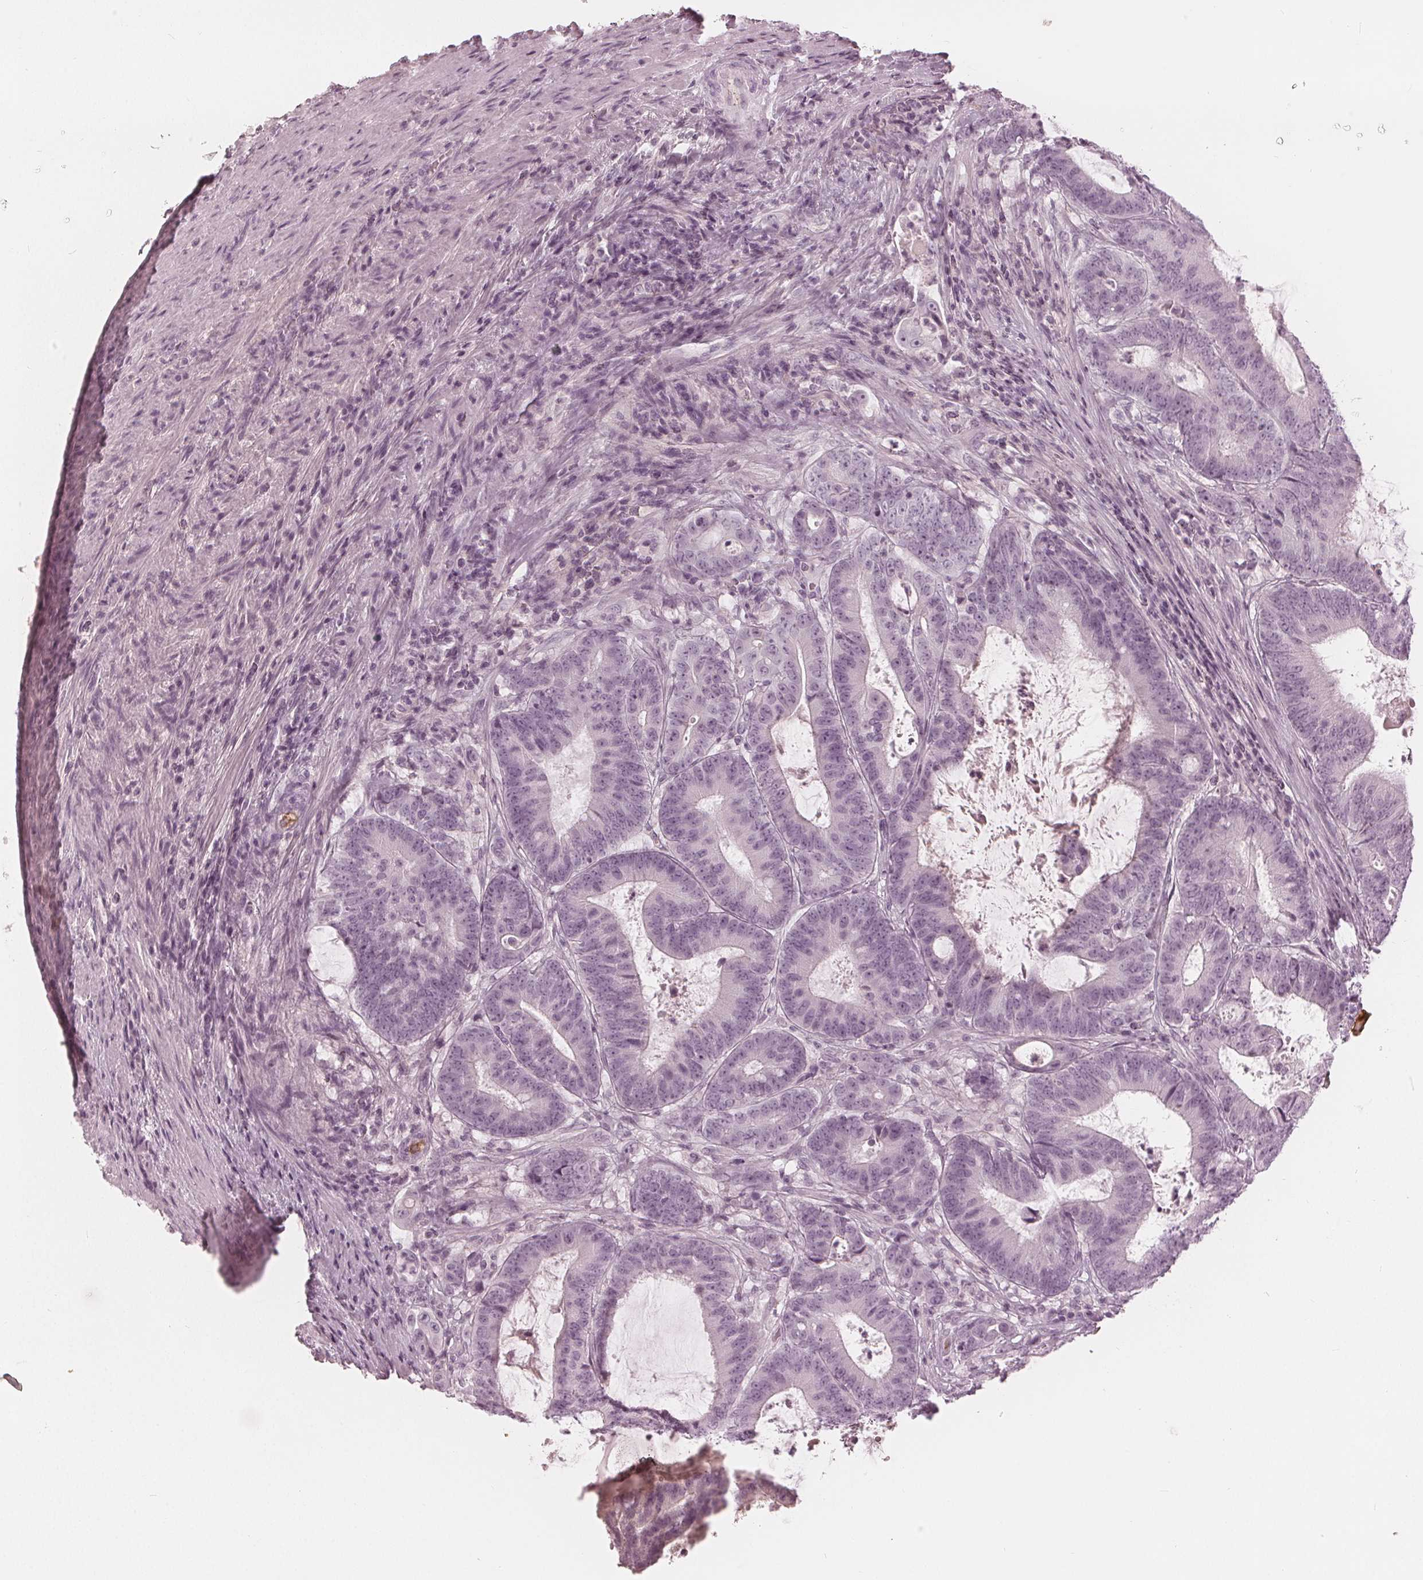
{"staining": {"intensity": "negative", "quantity": "none", "location": "none"}, "tissue": "colorectal cancer", "cell_type": "Tumor cells", "image_type": "cancer", "snomed": [{"axis": "morphology", "description": "Adenocarcinoma, NOS"}, {"axis": "topography", "description": "Colon"}], "caption": "Protein analysis of colorectal cancer (adenocarcinoma) shows no significant expression in tumor cells.", "gene": "PAEP", "patient": {"sex": "female", "age": 43}}